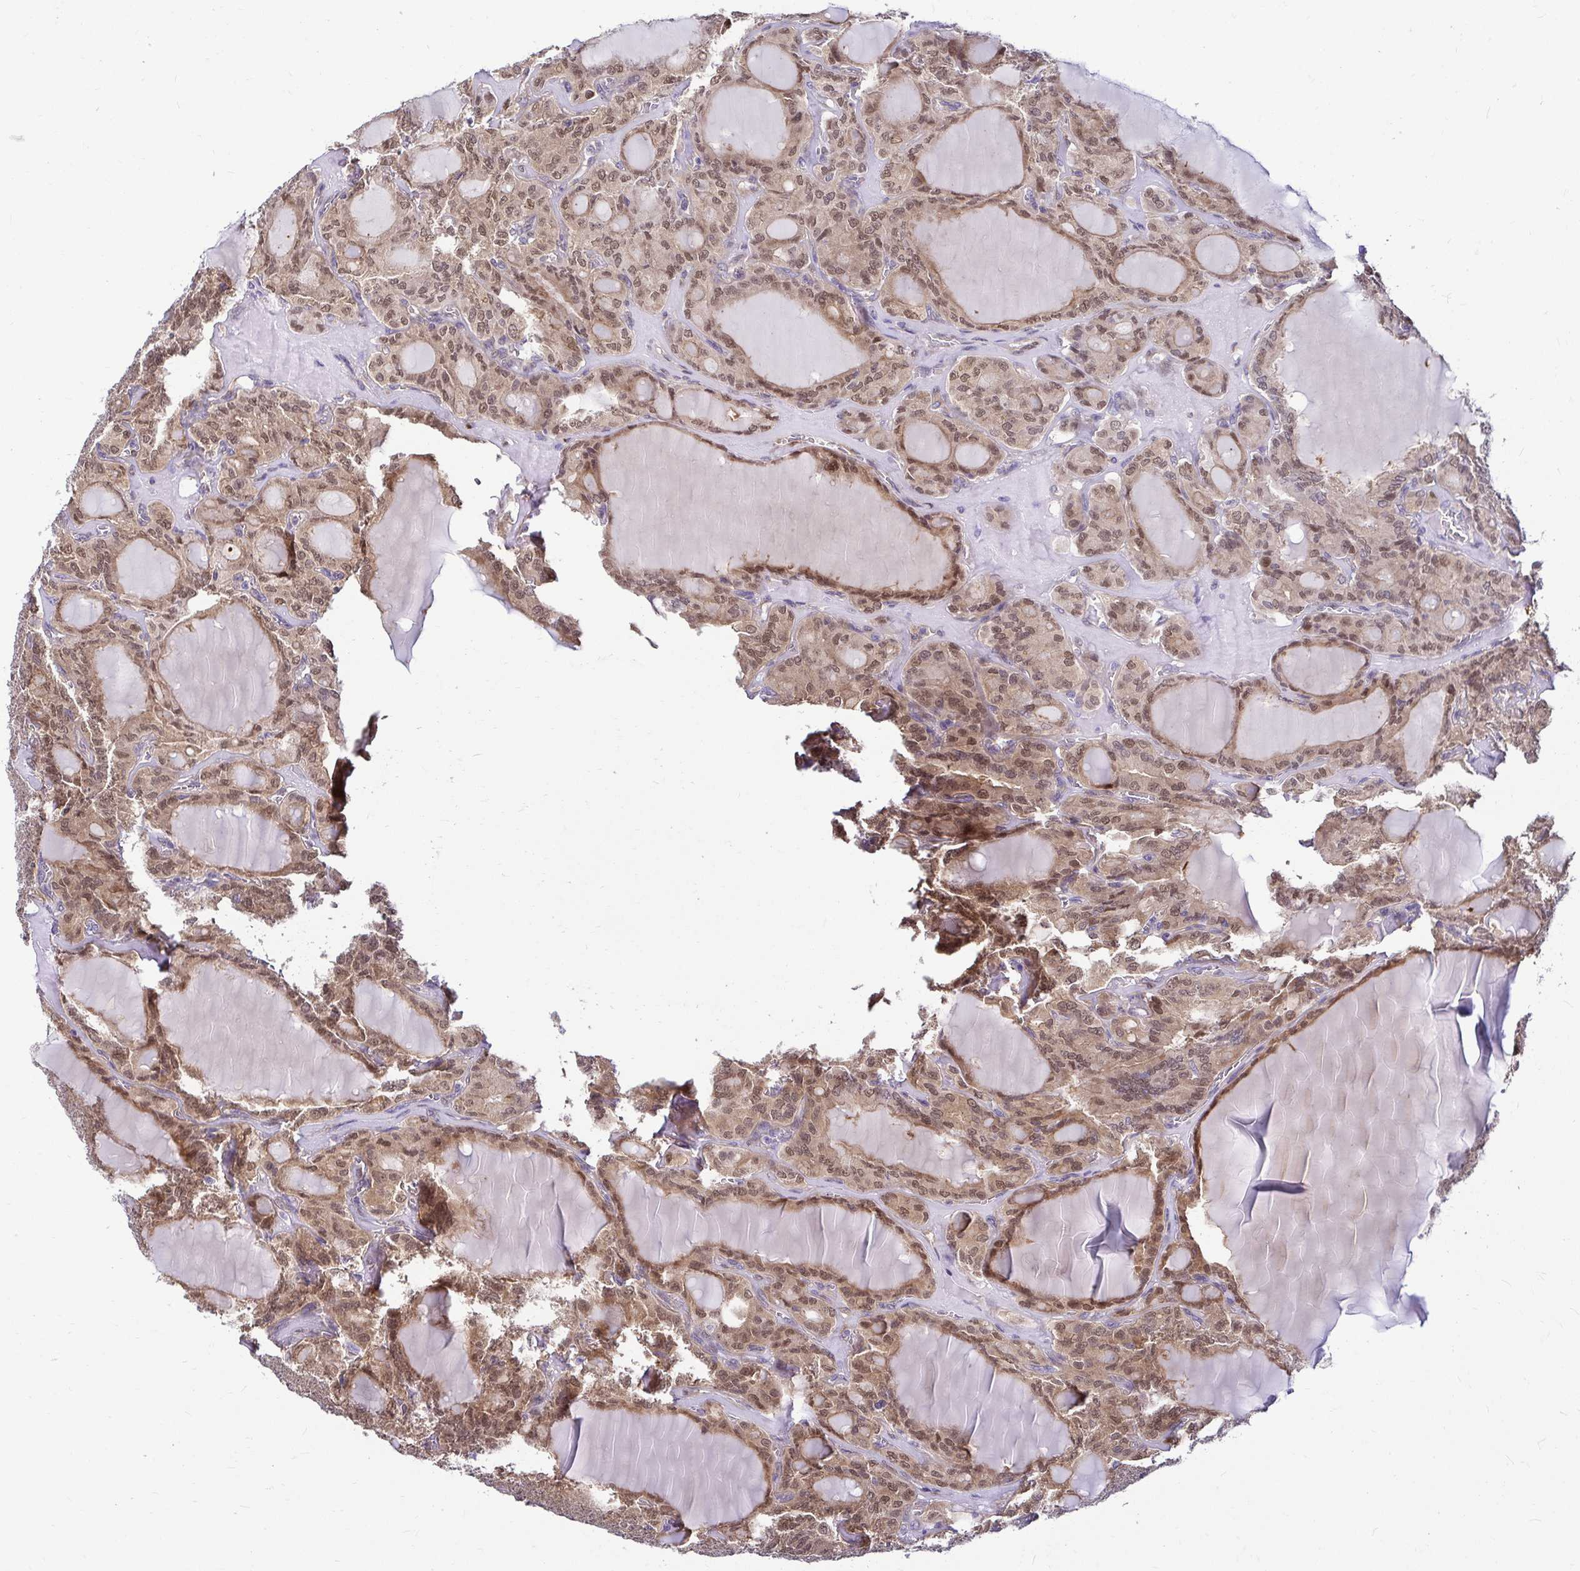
{"staining": {"intensity": "moderate", "quantity": ">75%", "location": "cytoplasmic/membranous,nuclear"}, "tissue": "thyroid cancer", "cell_type": "Tumor cells", "image_type": "cancer", "snomed": [{"axis": "morphology", "description": "Papillary adenocarcinoma, NOS"}, {"axis": "topography", "description": "Thyroid gland"}], "caption": "A micrograph showing moderate cytoplasmic/membranous and nuclear expression in about >75% of tumor cells in thyroid cancer (papillary adenocarcinoma), as visualized by brown immunohistochemical staining.", "gene": "YAP1", "patient": {"sex": "male", "age": 87}}